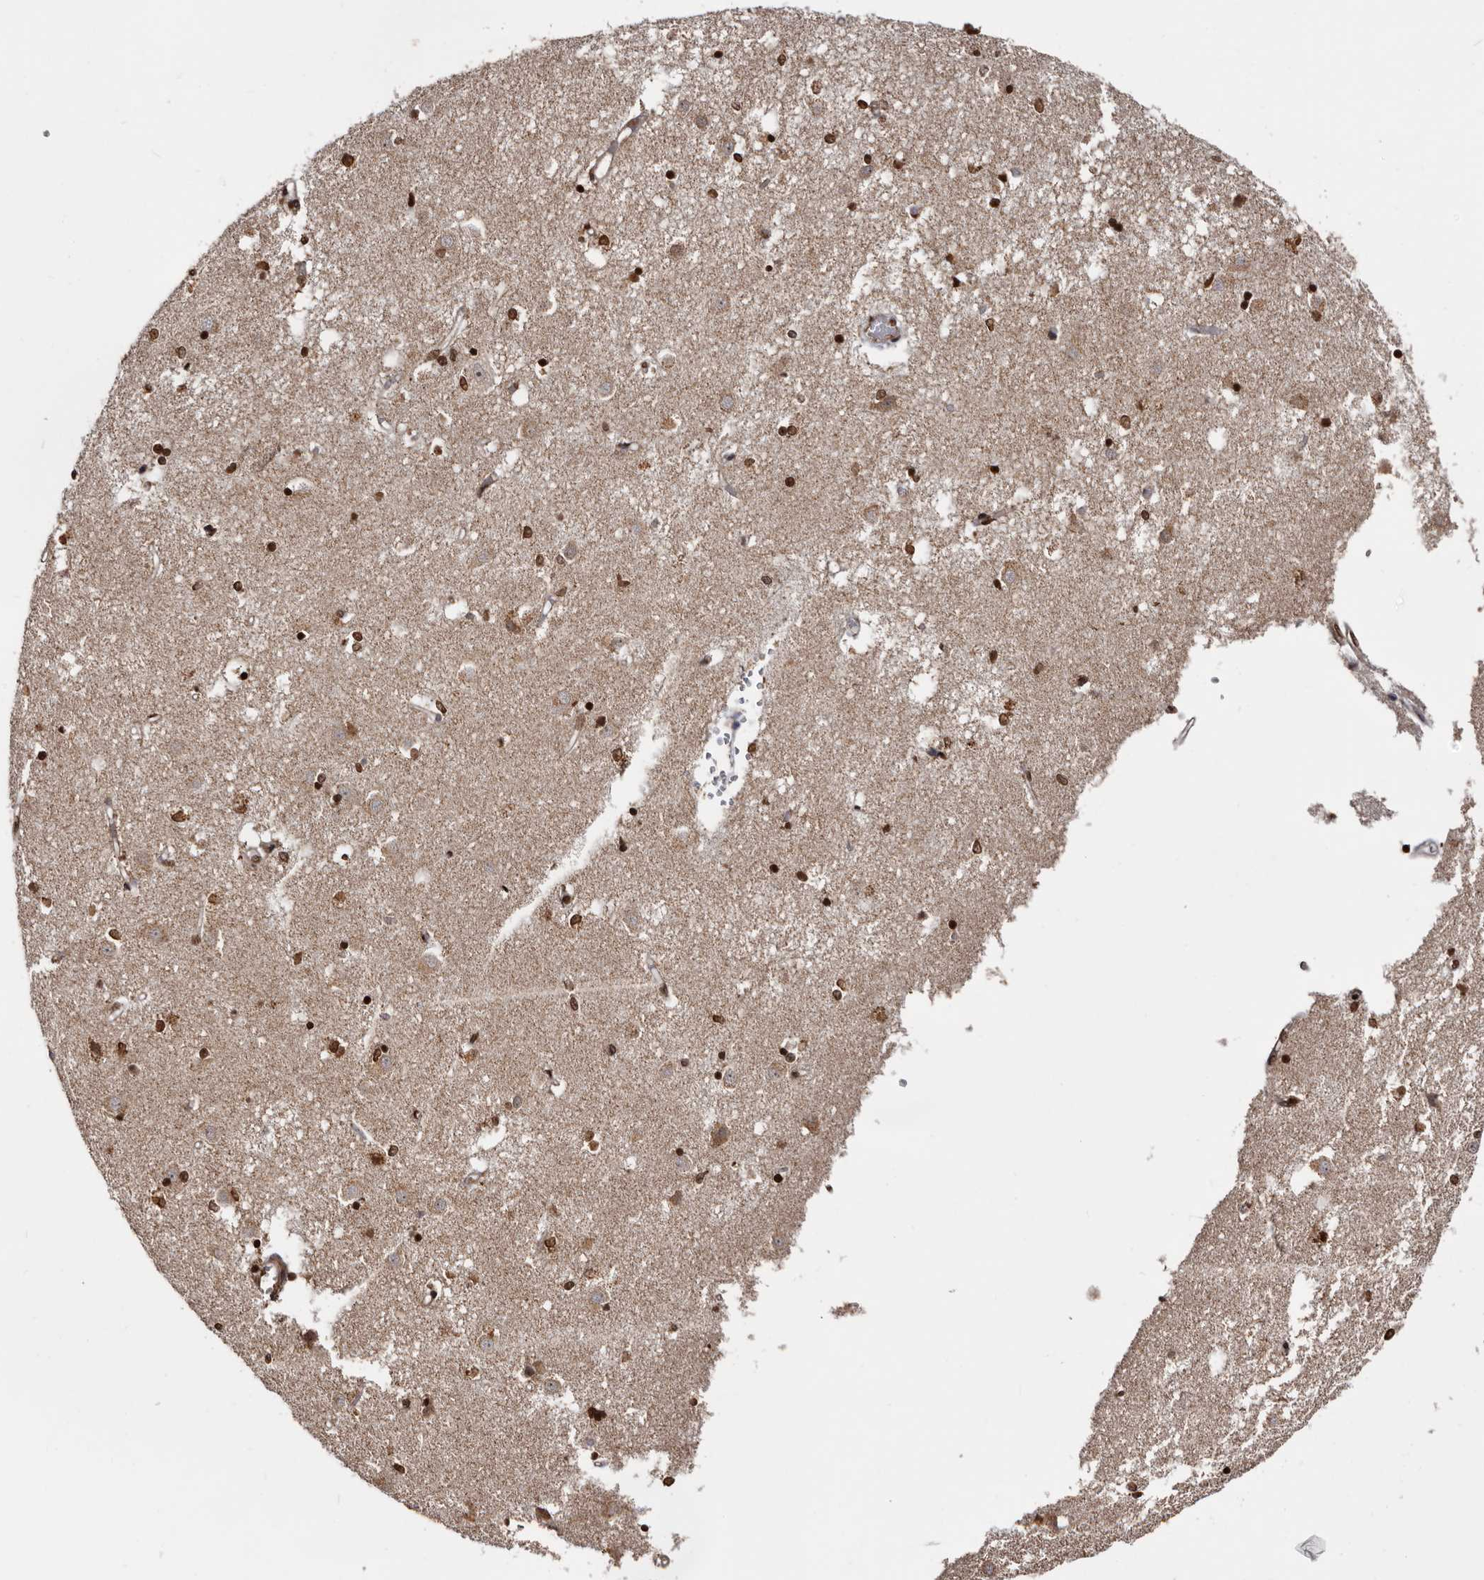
{"staining": {"intensity": "strong", "quantity": ">75%", "location": "nuclear"}, "tissue": "caudate", "cell_type": "Glial cells", "image_type": "normal", "snomed": [{"axis": "morphology", "description": "Normal tissue, NOS"}, {"axis": "topography", "description": "Lateral ventricle wall"}], "caption": "Caudate stained with DAB immunohistochemistry exhibits high levels of strong nuclear positivity in about >75% of glial cells.", "gene": "CCDC190", "patient": {"sex": "male", "age": 45}}